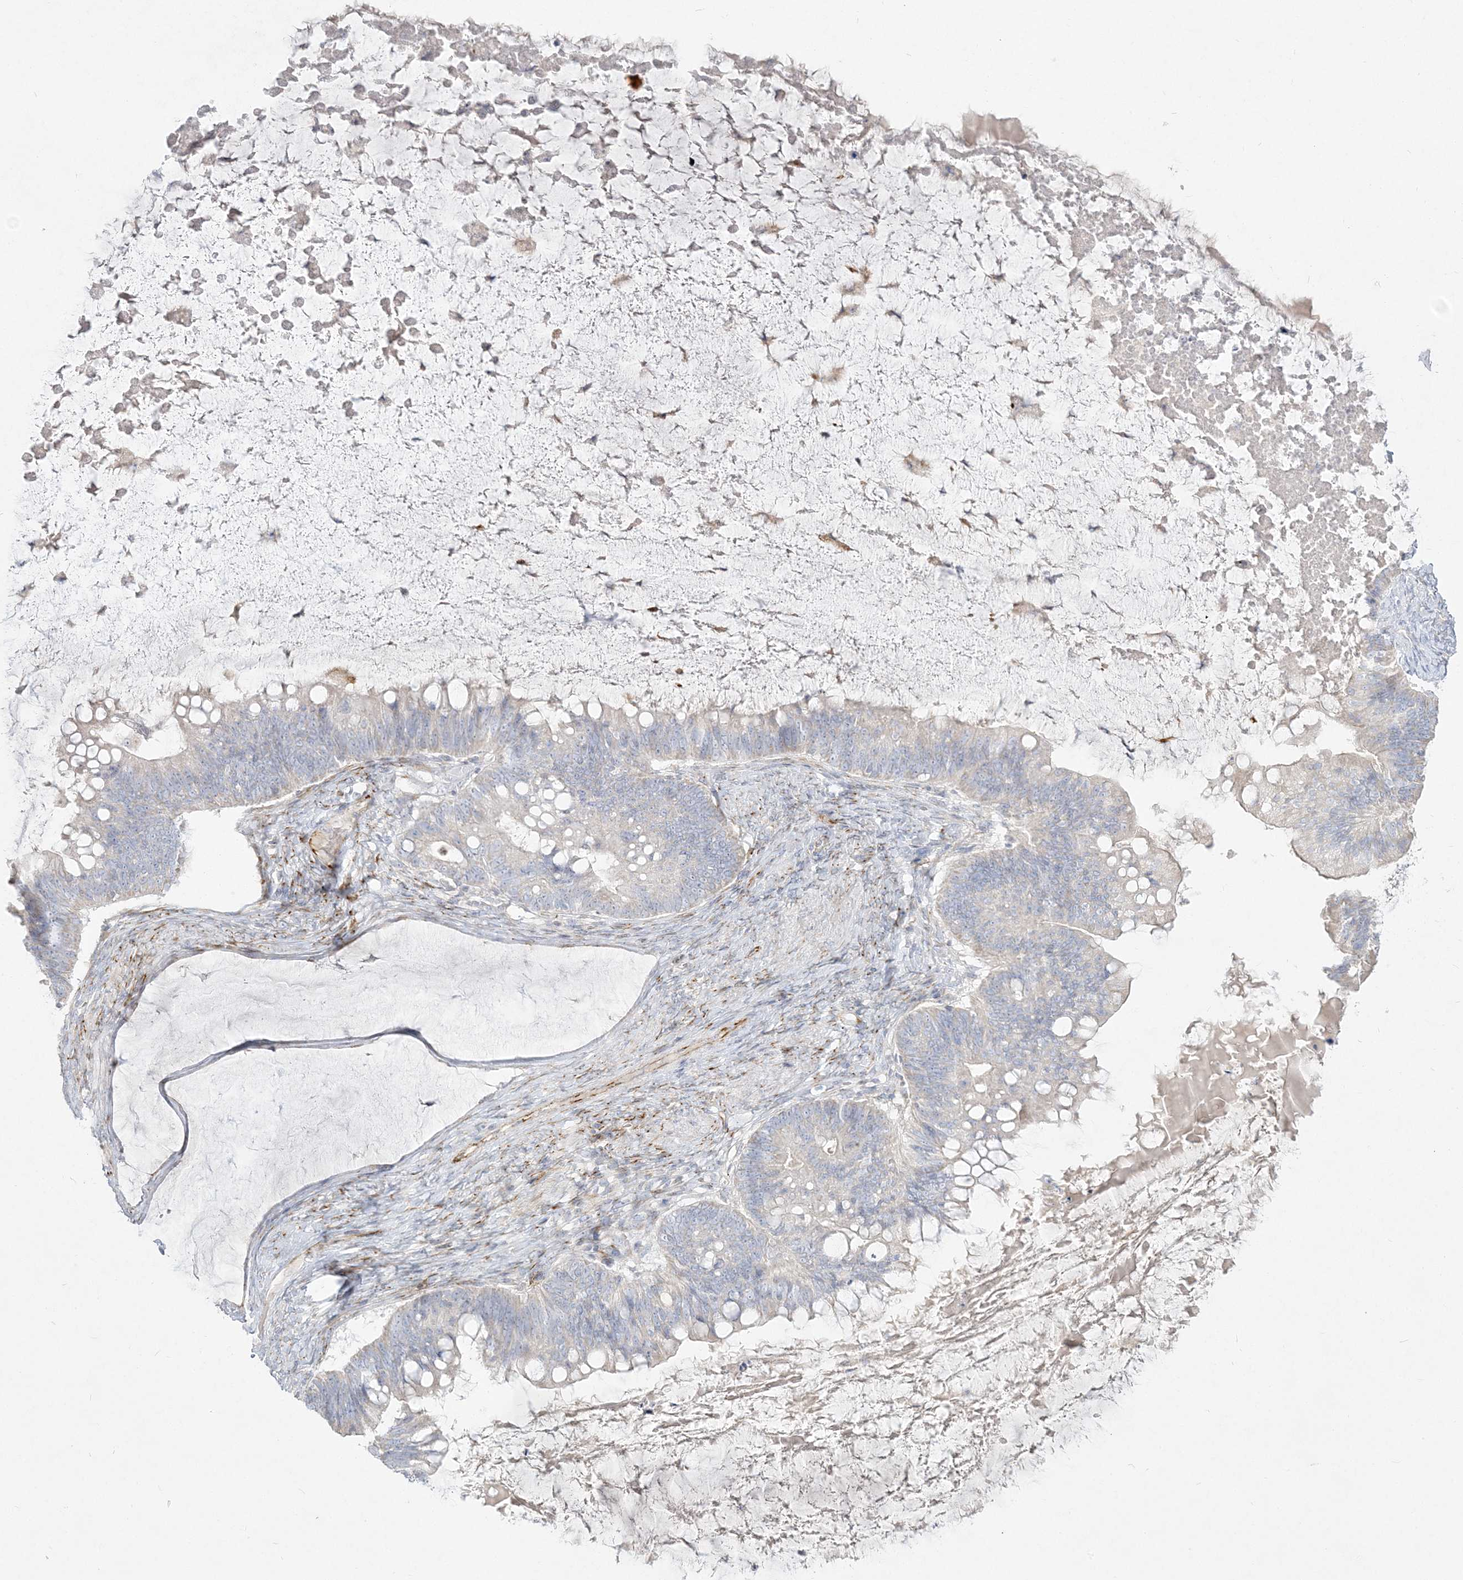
{"staining": {"intensity": "negative", "quantity": "none", "location": "none"}, "tissue": "ovarian cancer", "cell_type": "Tumor cells", "image_type": "cancer", "snomed": [{"axis": "morphology", "description": "Cystadenocarcinoma, mucinous, NOS"}, {"axis": "topography", "description": "Ovary"}], "caption": "Immunohistochemistry histopathology image of human ovarian cancer (mucinous cystadenocarcinoma) stained for a protein (brown), which demonstrates no expression in tumor cells.", "gene": "GPAT2", "patient": {"sex": "female", "age": 61}}